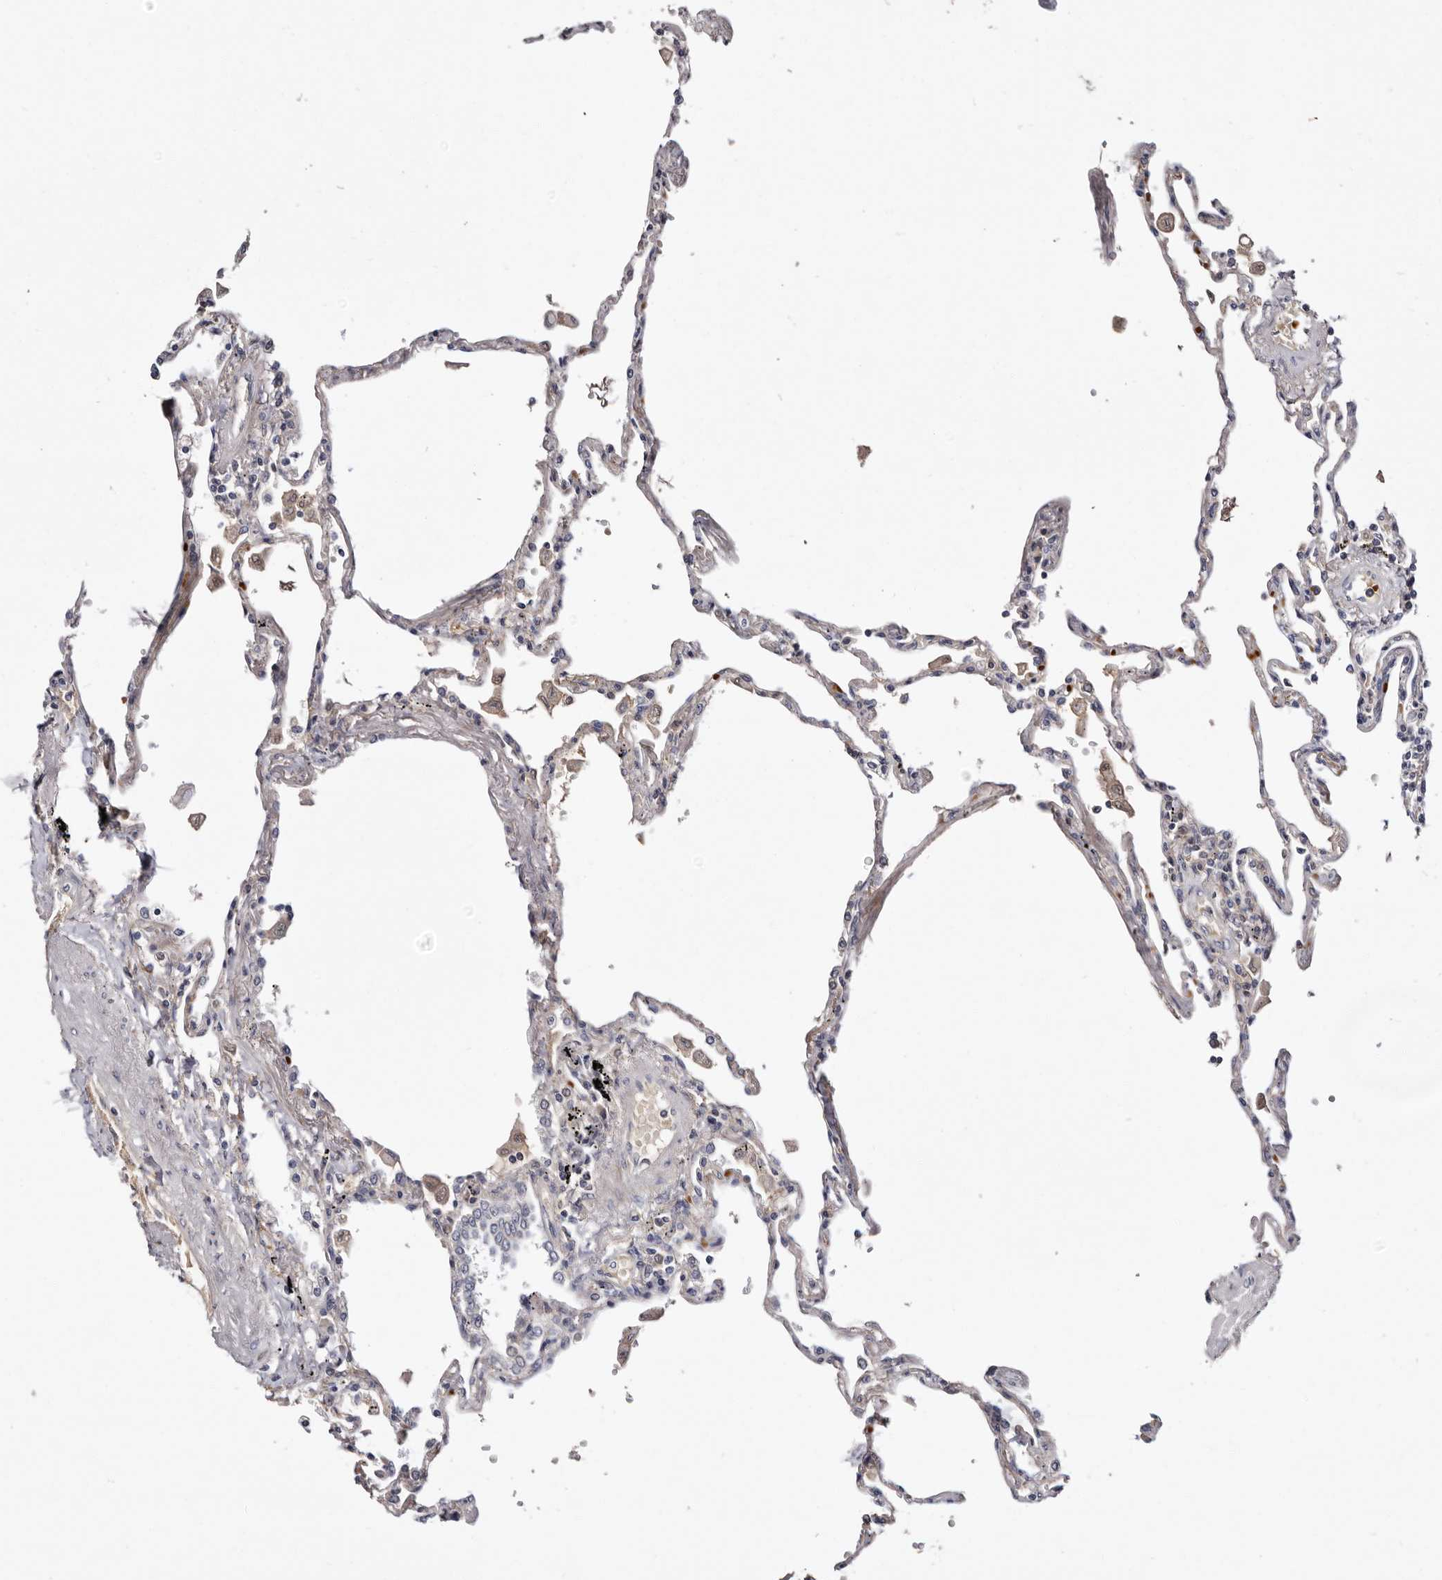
{"staining": {"intensity": "weak", "quantity": "25%-75%", "location": "cytoplasmic/membranous"}, "tissue": "lung", "cell_type": "Alveolar cells", "image_type": "normal", "snomed": [{"axis": "morphology", "description": "Normal tissue, NOS"}, {"axis": "topography", "description": "Lung"}], "caption": "Protein staining of normal lung demonstrates weak cytoplasmic/membranous expression in approximately 25%-75% of alveolar cells. Nuclei are stained in blue.", "gene": "LMLN", "patient": {"sex": "female", "age": 67}}